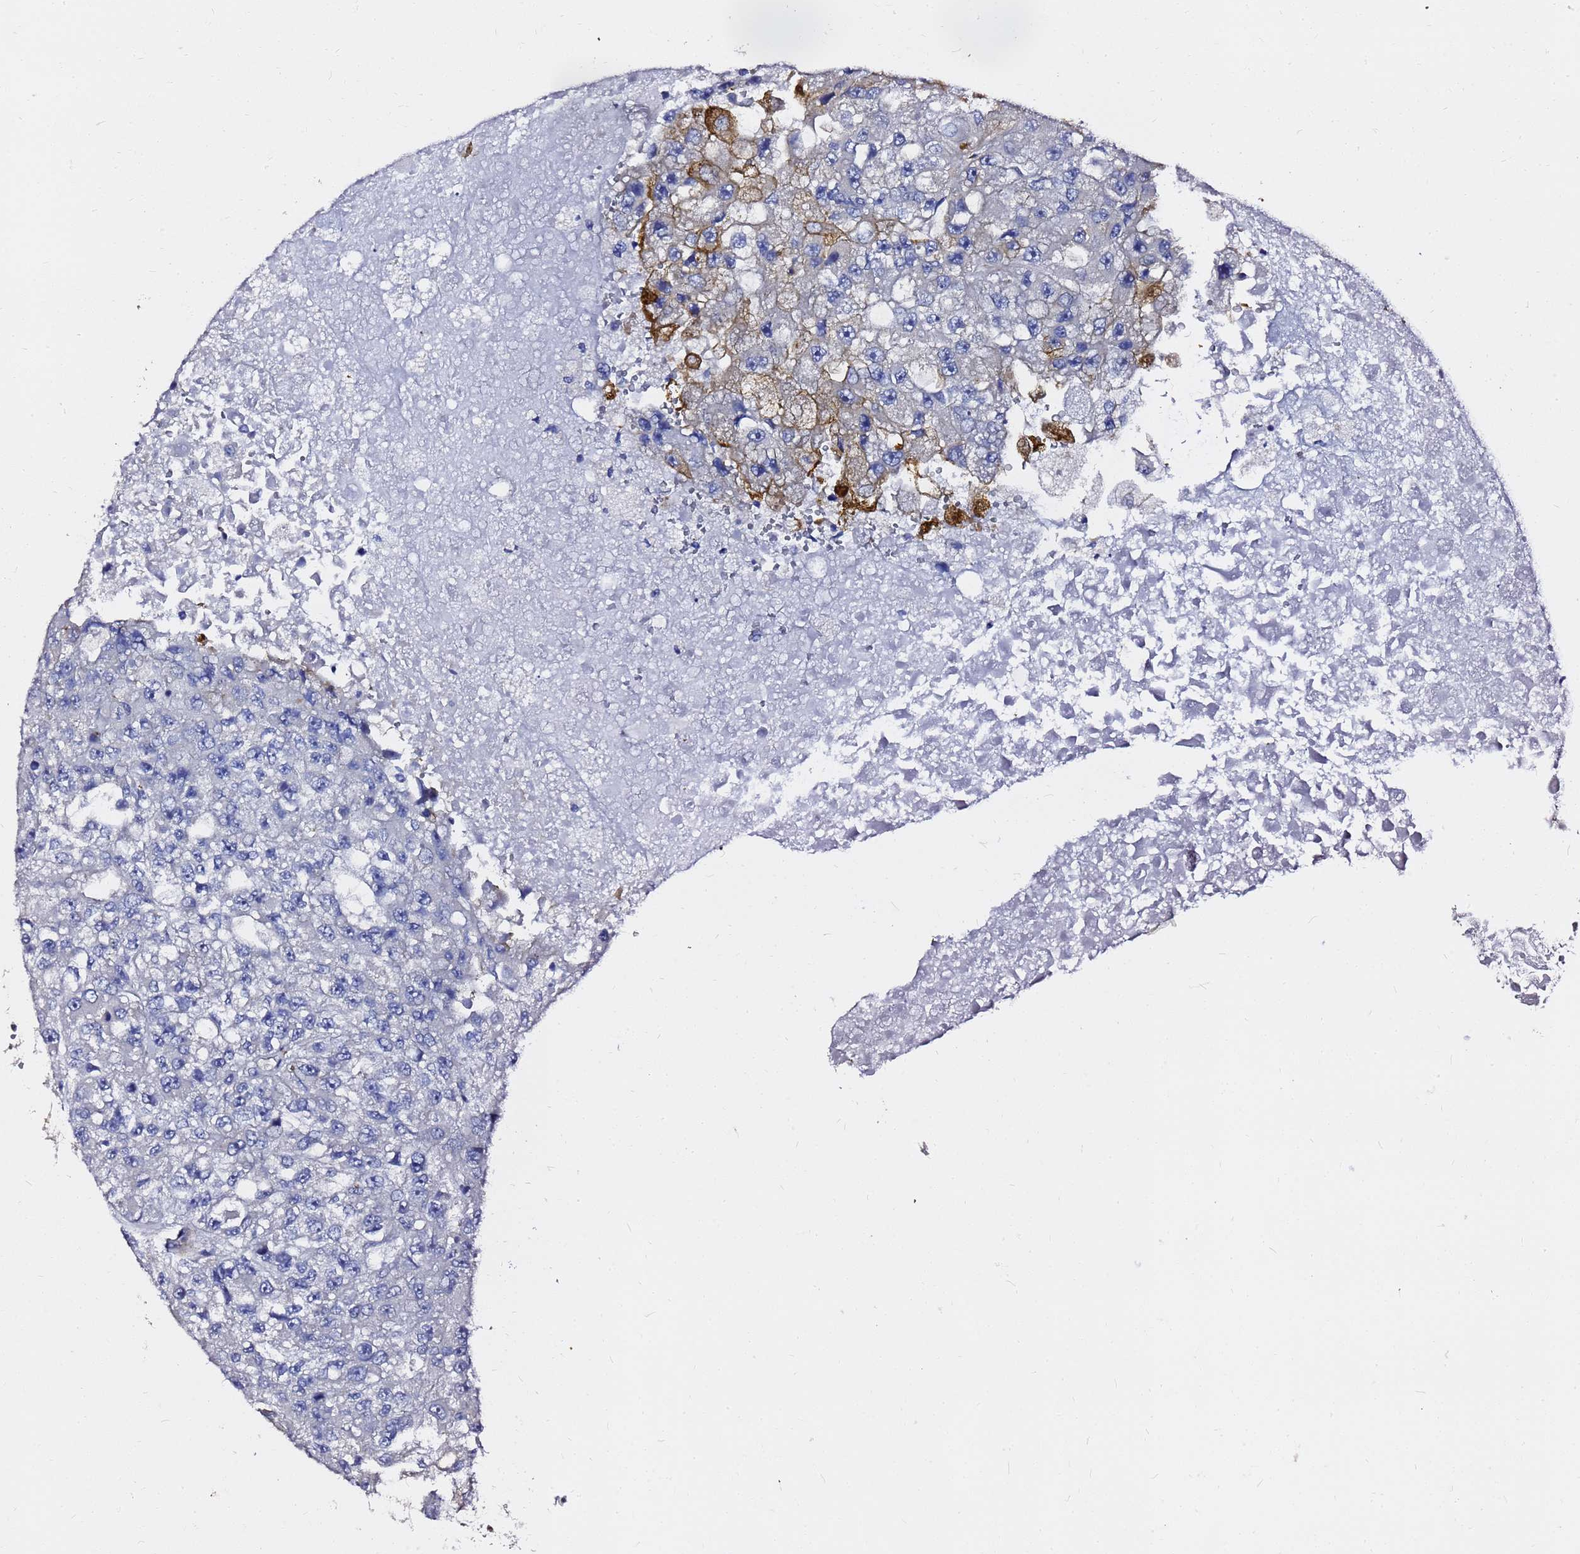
{"staining": {"intensity": "moderate", "quantity": "<25%", "location": "cytoplasmic/membranous"}, "tissue": "renal cancer", "cell_type": "Tumor cells", "image_type": "cancer", "snomed": [{"axis": "morphology", "description": "Adenocarcinoma, NOS"}, {"axis": "topography", "description": "Kidney"}], "caption": "A photomicrograph of human adenocarcinoma (renal) stained for a protein reveals moderate cytoplasmic/membranous brown staining in tumor cells.", "gene": "TUBA8", "patient": {"sex": "male", "age": 63}}